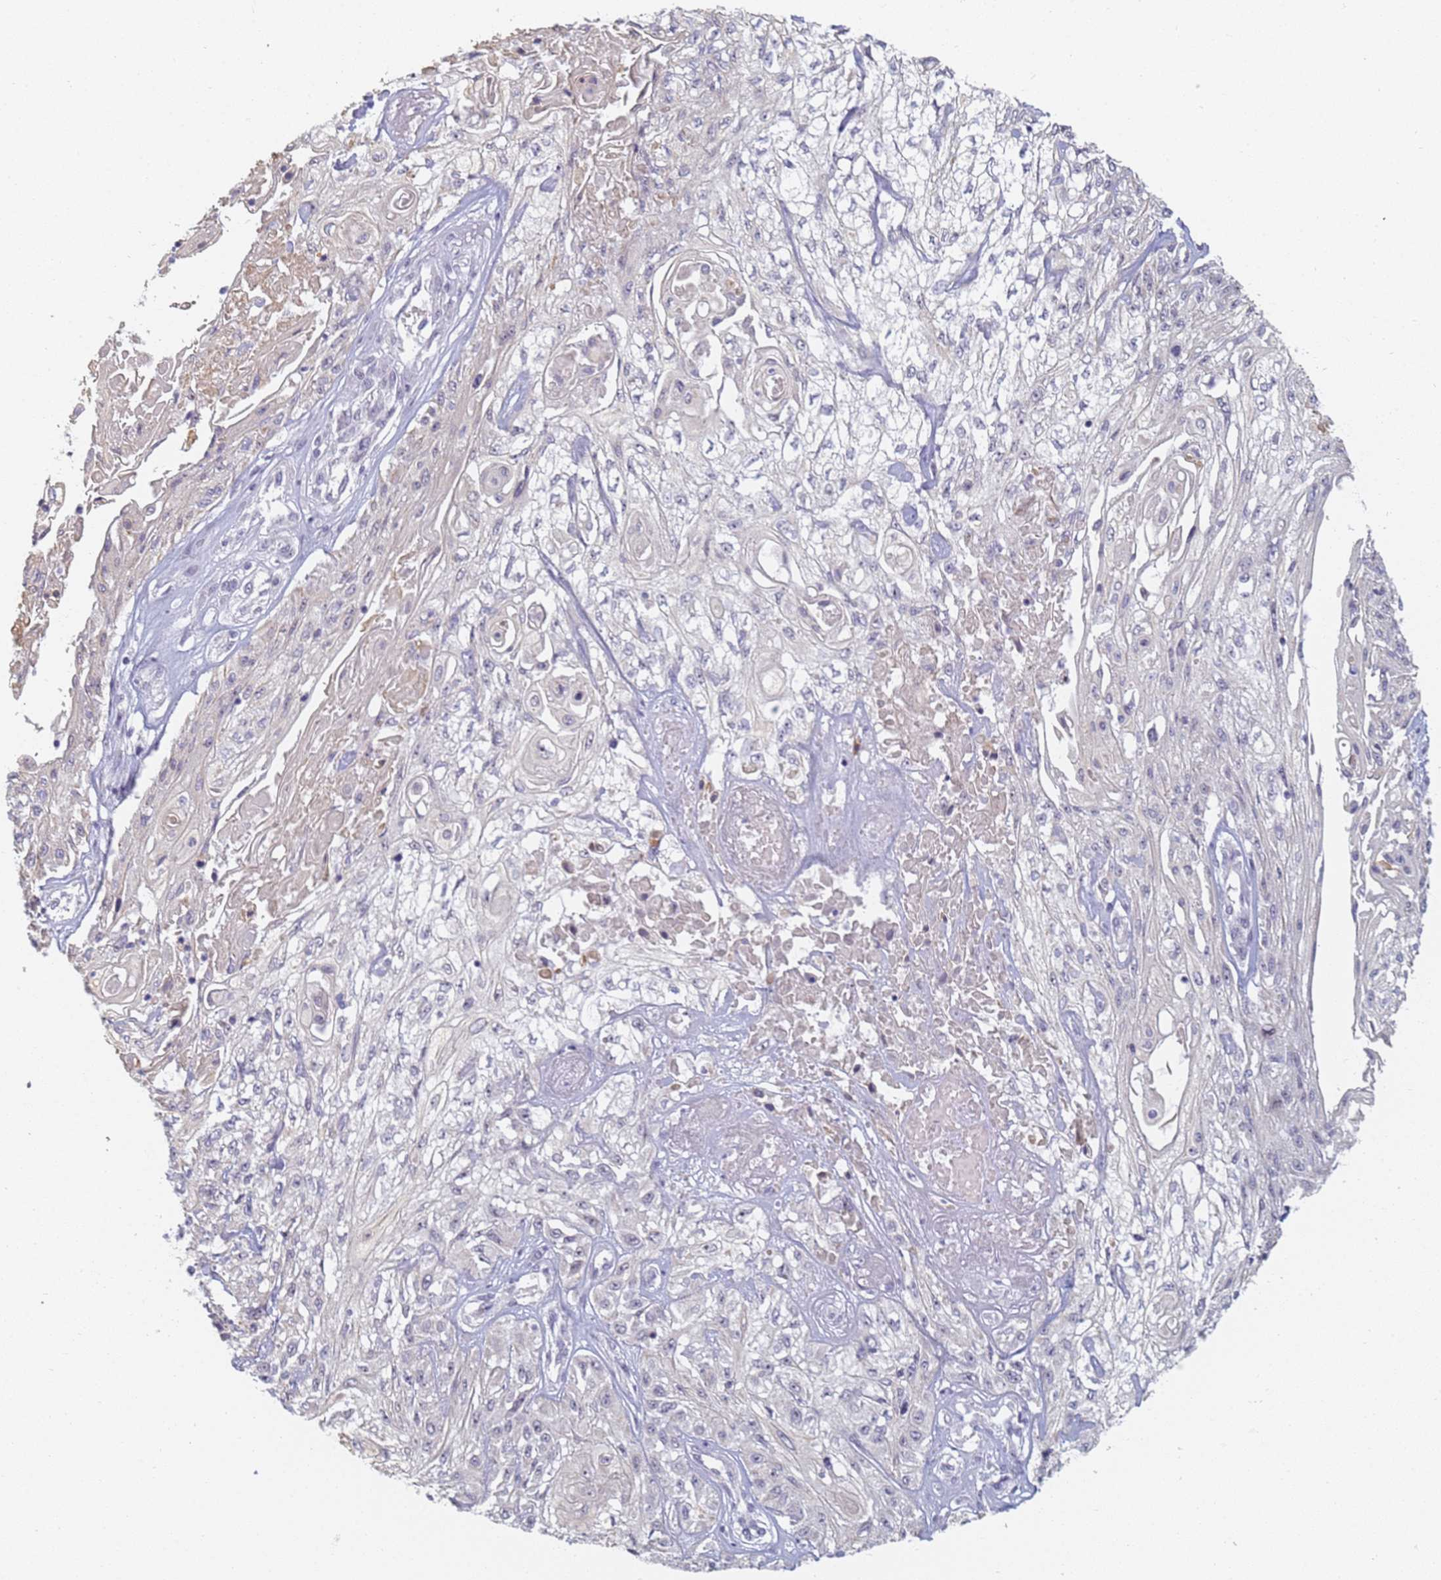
{"staining": {"intensity": "negative", "quantity": "none", "location": "none"}, "tissue": "skin cancer", "cell_type": "Tumor cells", "image_type": "cancer", "snomed": [{"axis": "morphology", "description": "Squamous cell carcinoma, NOS"}, {"axis": "morphology", "description": "Squamous cell carcinoma, metastatic, NOS"}, {"axis": "topography", "description": "Skin"}, {"axis": "topography", "description": "Lymph node"}], "caption": "The photomicrograph shows no staining of tumor cells in skin cancer (squamous cell carcinoma).", "gene": "SLC38A9", "patient": {"sex": "male", "age": 75}}